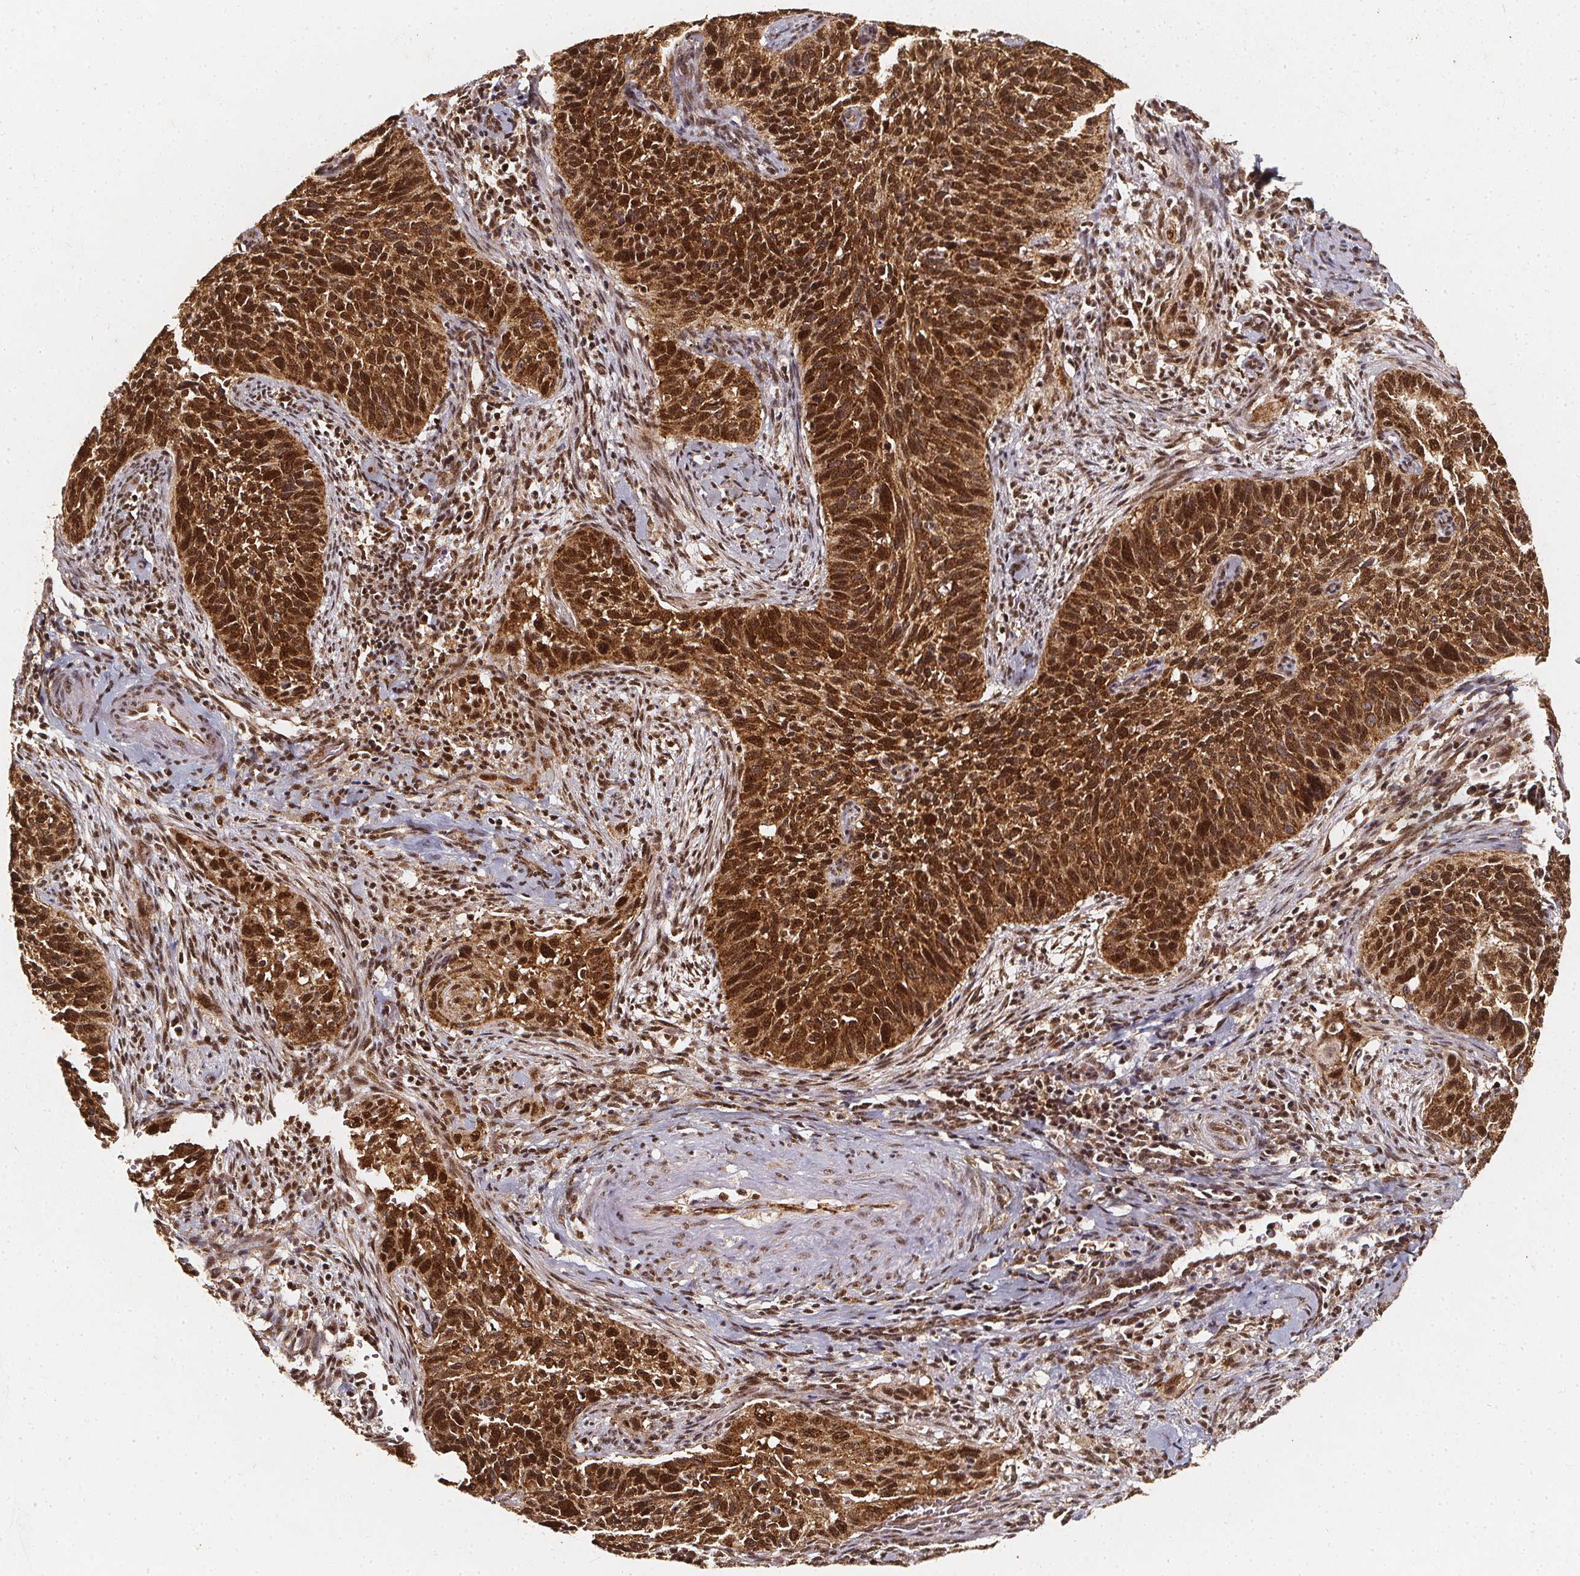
{"staining": {"intensity": "strong", "quantity": ">75%", "location": "cytoplasmic/membranous,nuclear"}, "tissue": "cervical cancer", "cell_type": "Tumor cells", "image_type": "cancer", "snomed": [{"axis": "morphology", "description": "Squamous cell carcinoma, NOS"}, {"axis": "topography", "description": "Cervix"}], "caption": "Immunohistochemistry of cervical squamous cell carcinoma reveals high levels of strong cytoplasmic/membranous and nuclear positivity in about >75% of tumor cells.", "gene": "SMN1", "patient": {"sex": "female", "age": 51}}